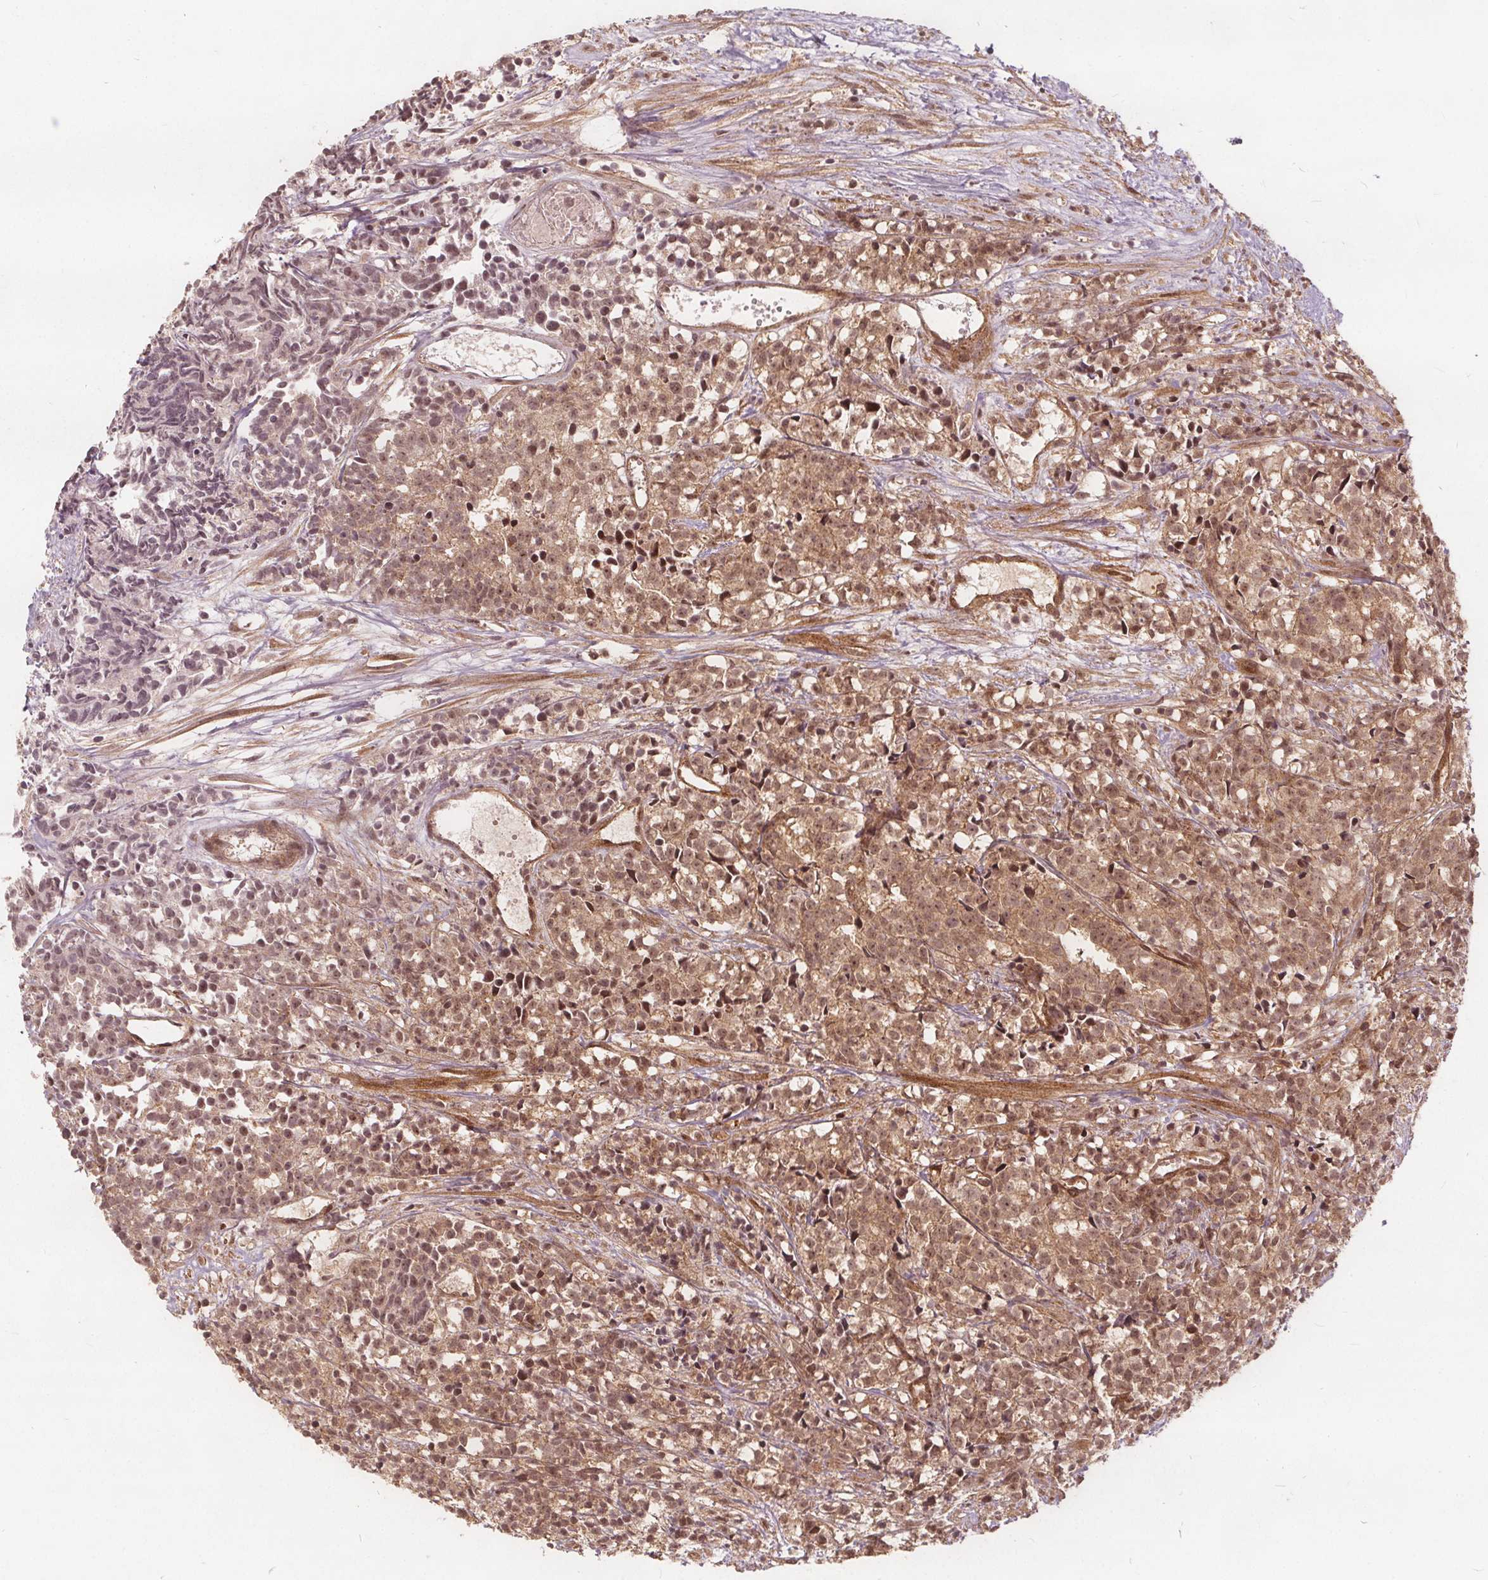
{"staining": {"intensity": "moderate", "quantity": ">75%", "location": "cytoplasmic/membranous,nuclear"}, "tissue": "prostate cancer", "cell_type": "Tumor cells", "image_type": "cancer", "snomed": [{"axis": "morphology", "description": "Adenocarcinoma, High grade"}, {"axis": "topography", "description": "Prostate"}], "caption": "Moderate cytoplasmic/membranous and nuclear expression for a protein is appreciated in approximately >75% of tumor cells of prostate cancer (adenocarcinoma (high-grade)) using immunohistochemistry.", "gene": "PPP1CB", "patient": {"sex": "male", "age": 58}}